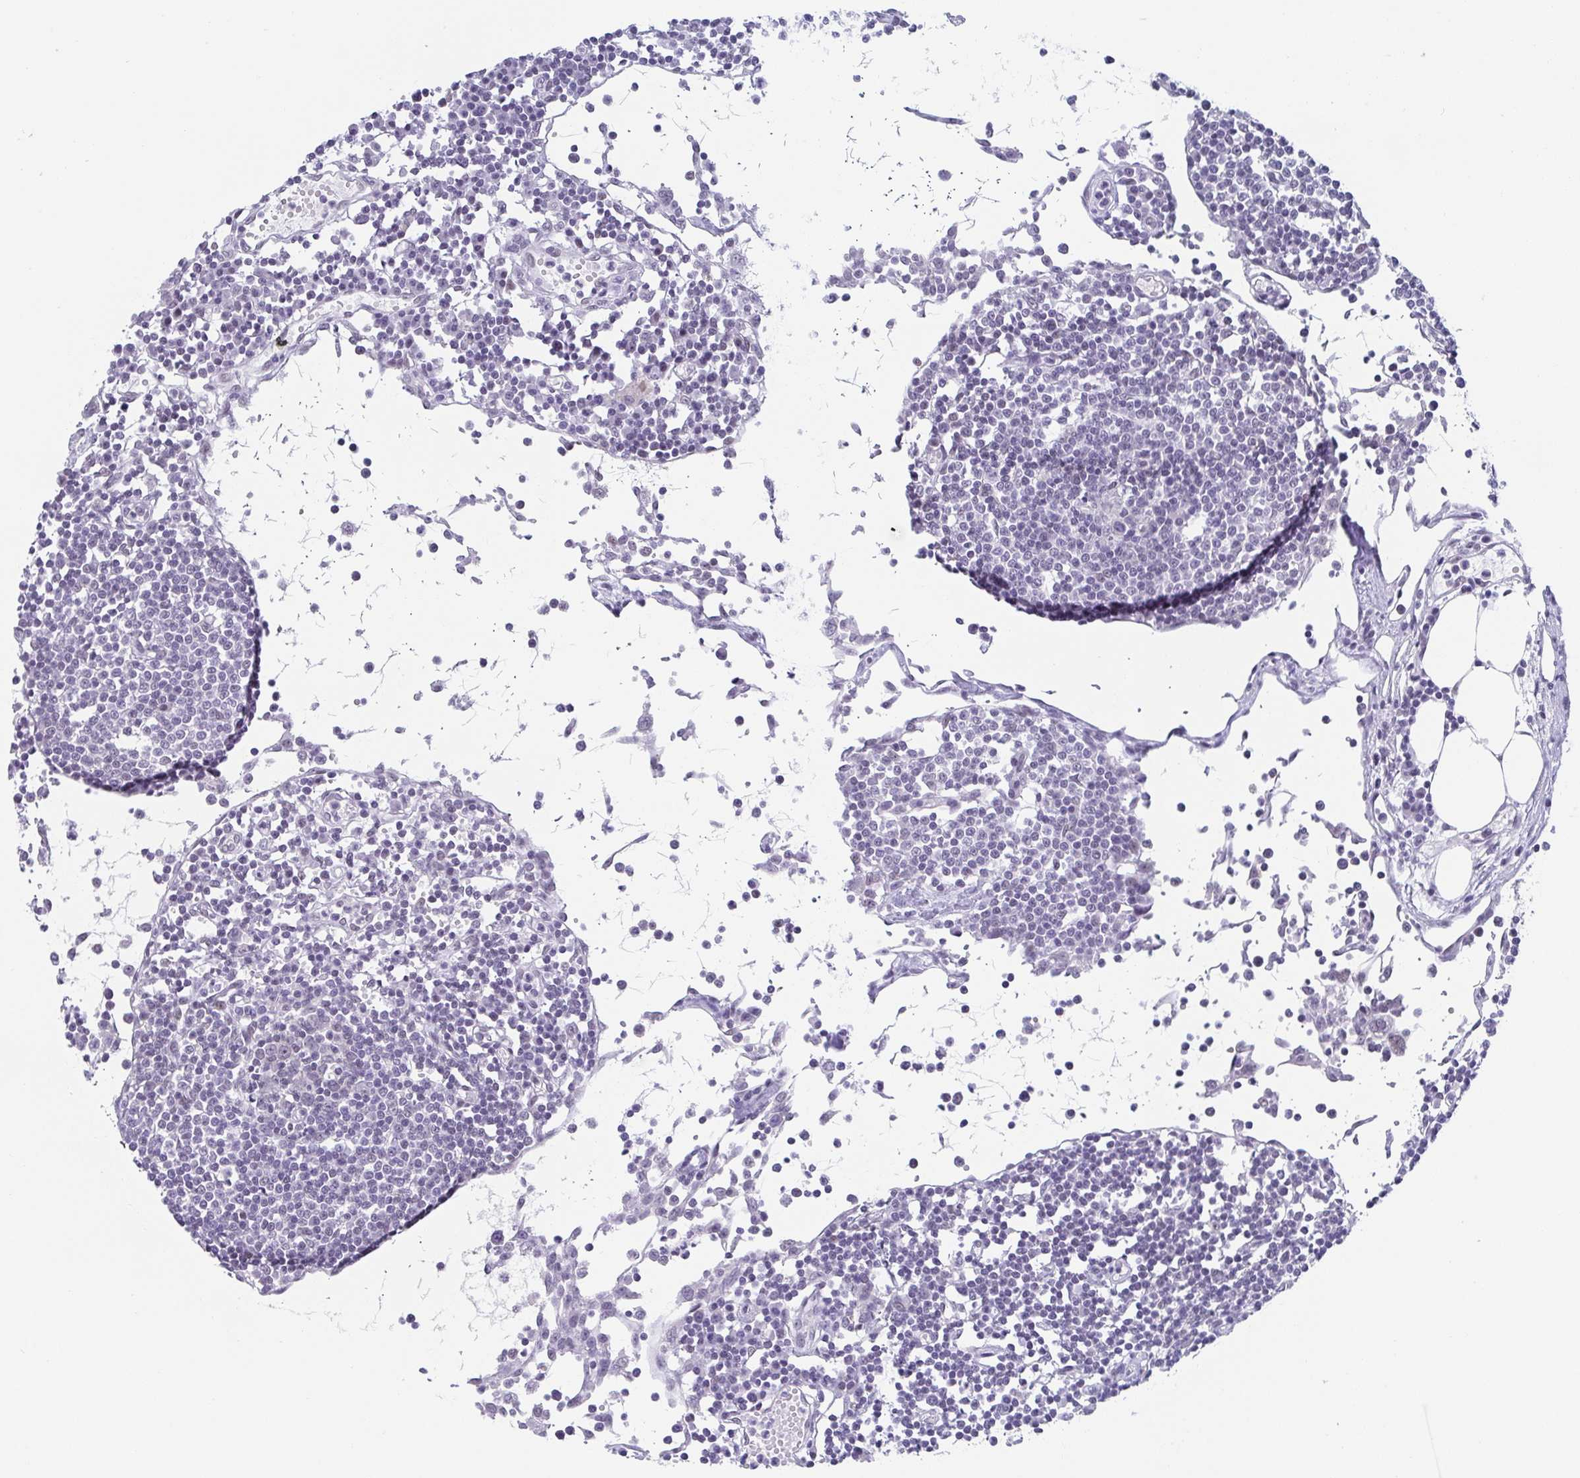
{"staining": {"intensity": "moderate", "quantity": "<25%", "location": "nuclear"}, "tissue": "lymph node", "cell_type": "Germinal center cells", "image_type": "normal", "snomed": [{"axis": "morphology", "description": "Normal tissue, NOS"}, {"axis": "topography", "description": "Lymph node"}], "caption": "Brown immunohistochemical staining in benign lymph node shows moderate nuclear expression in approximately <25% of germinal center cells. (Stains: DAB (3,3'-diaminobenzidine) in brown, nuclei in blue, Microscopy: brightfield microscopy at high magnification).", "gene": "SLC7A10", "patient": {"sex": "female", "age": 78}}